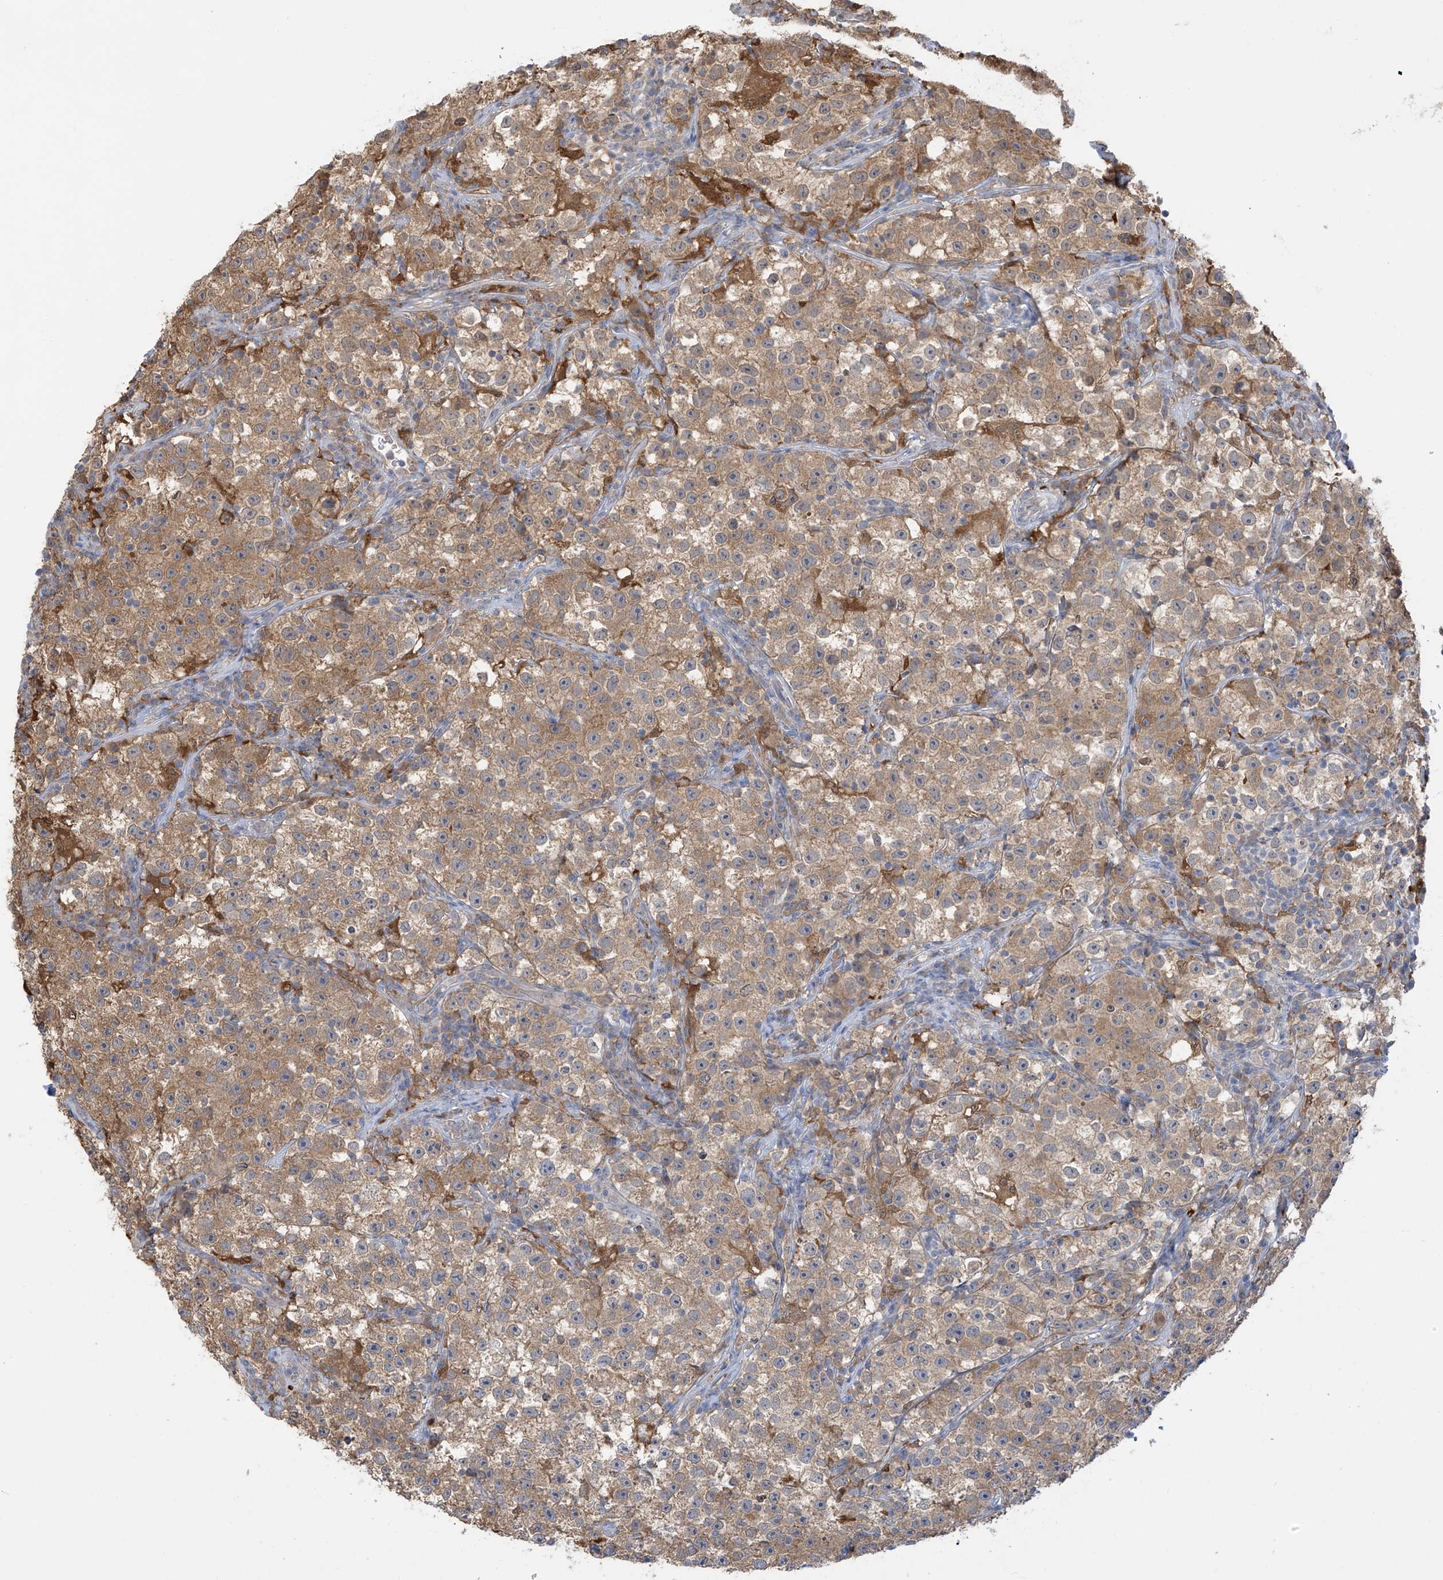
{"staining": {"intensity": "moderate", "quantity": "25%-75%", "location": "cytoplasmic/membranous"}, "tissue": "testis cancer", "cell_type": "Tumor cells", "image_type": "cancer", "snomed": [{"axis": "morphology", "description": "Seminoma, NOS"}, {"axis": "topography", "description": "Testis"}], "caption": "Protein expression analysis of human testis cancer reveals moderate cytoplasmic/membranous positivity in approximately 25%-75% of tumor cells. The staining was performed using DAB, with brown indicating positive protein expression. Nuclei are stained blue with hematoxylin.", "gene": "IDH1", "patient": {"sex": "male", "age": 22}}